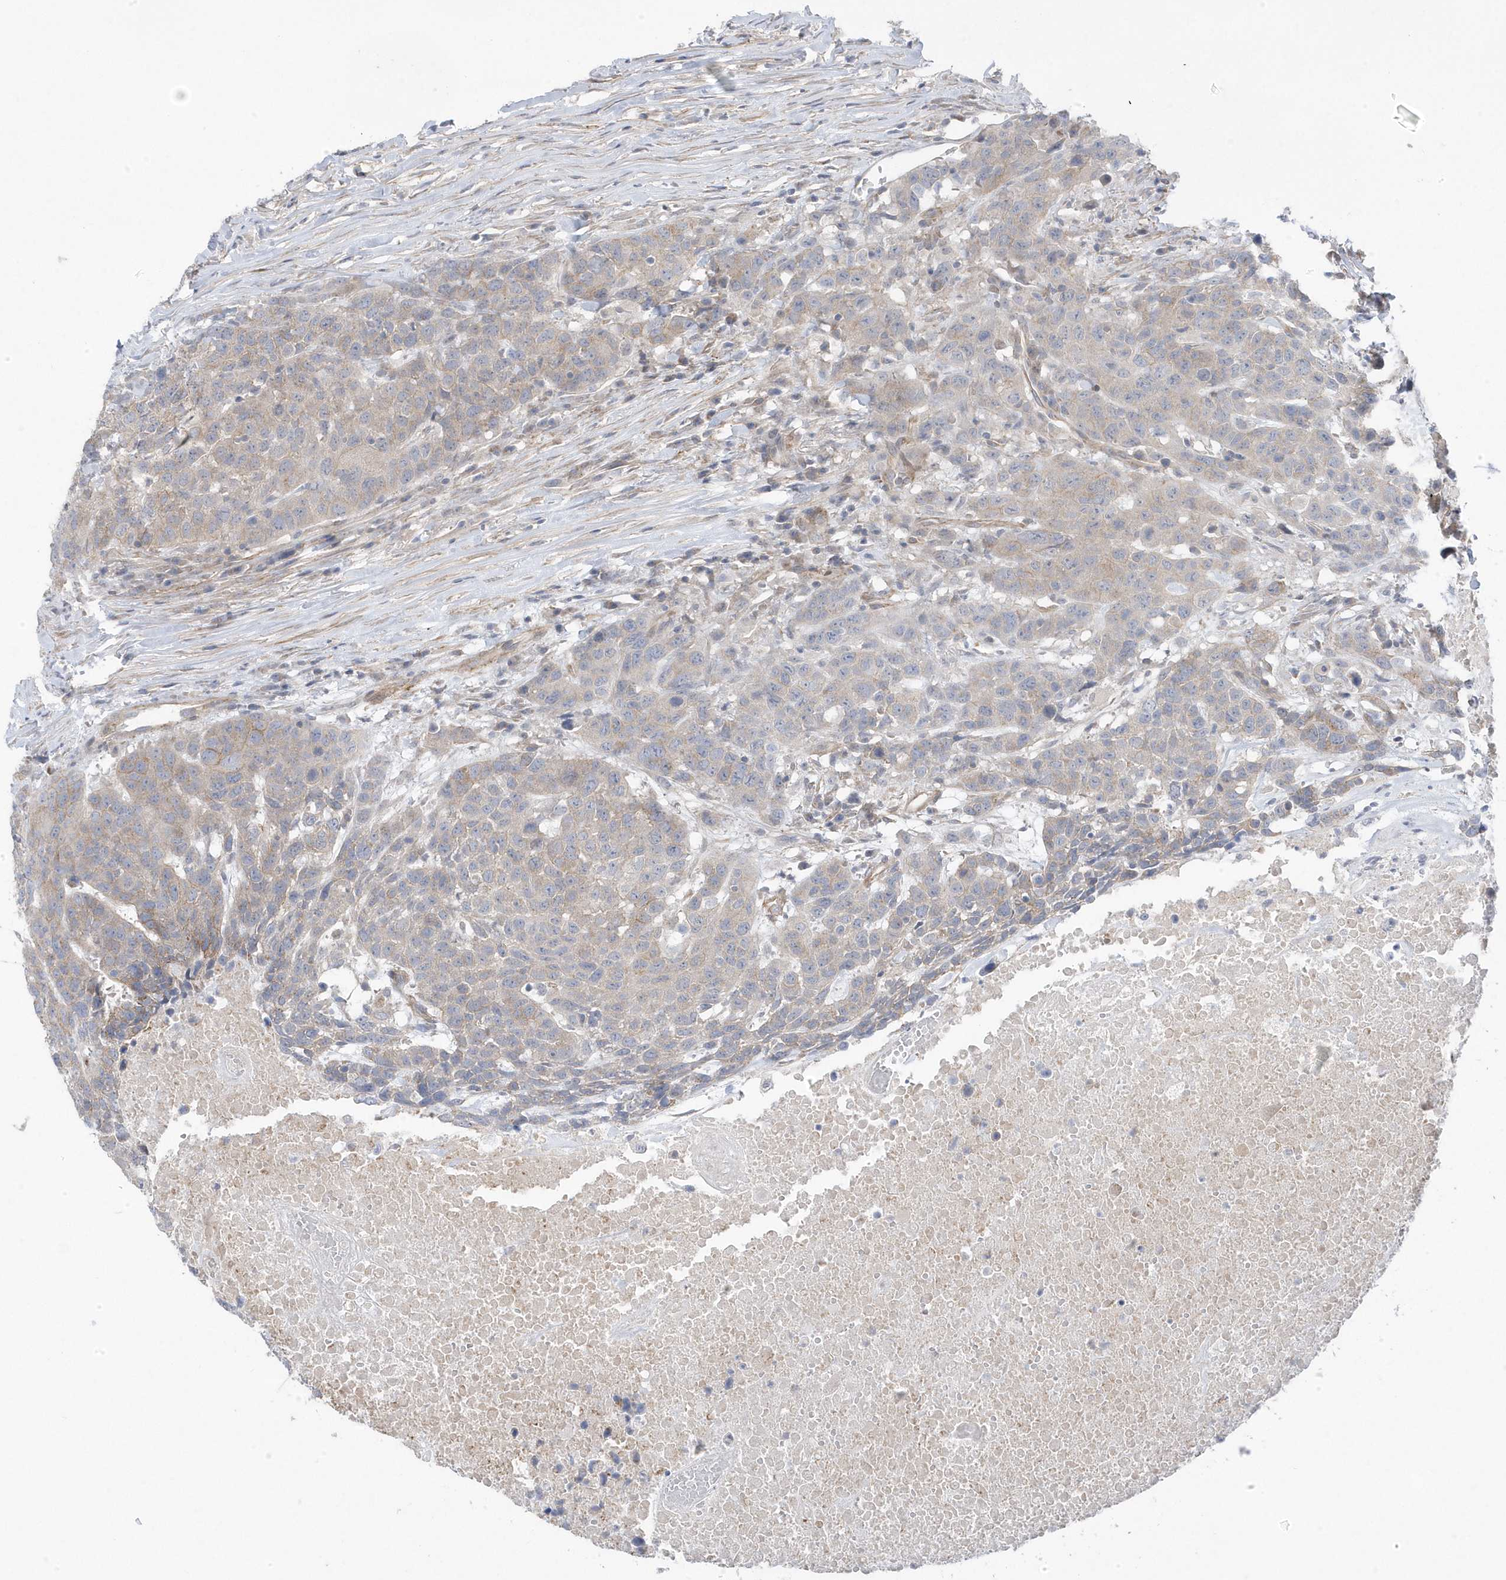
{"staining": {"intensity": "weak", "quantity": ">75%", "location": "cytoplasmic/membranous"}, "tissue": "head and neck cancer", "cell_type": "Tumor cells", "image_type": "cancer", "snomed": [{"axis": "morphology", "description": "Squamous cell carcinoma, NOS"}, {"axis": "topography", "description": "Head-Neck"}], "caption": "The histopathology image reveals immunohistochemical staining of head and neck cancer. There is weak cytoplasmic/membranous positivity is present in about >75% of tumor cells.", "gene": "ANAPC1", "patient": {"sex": "male", "age": 66}}